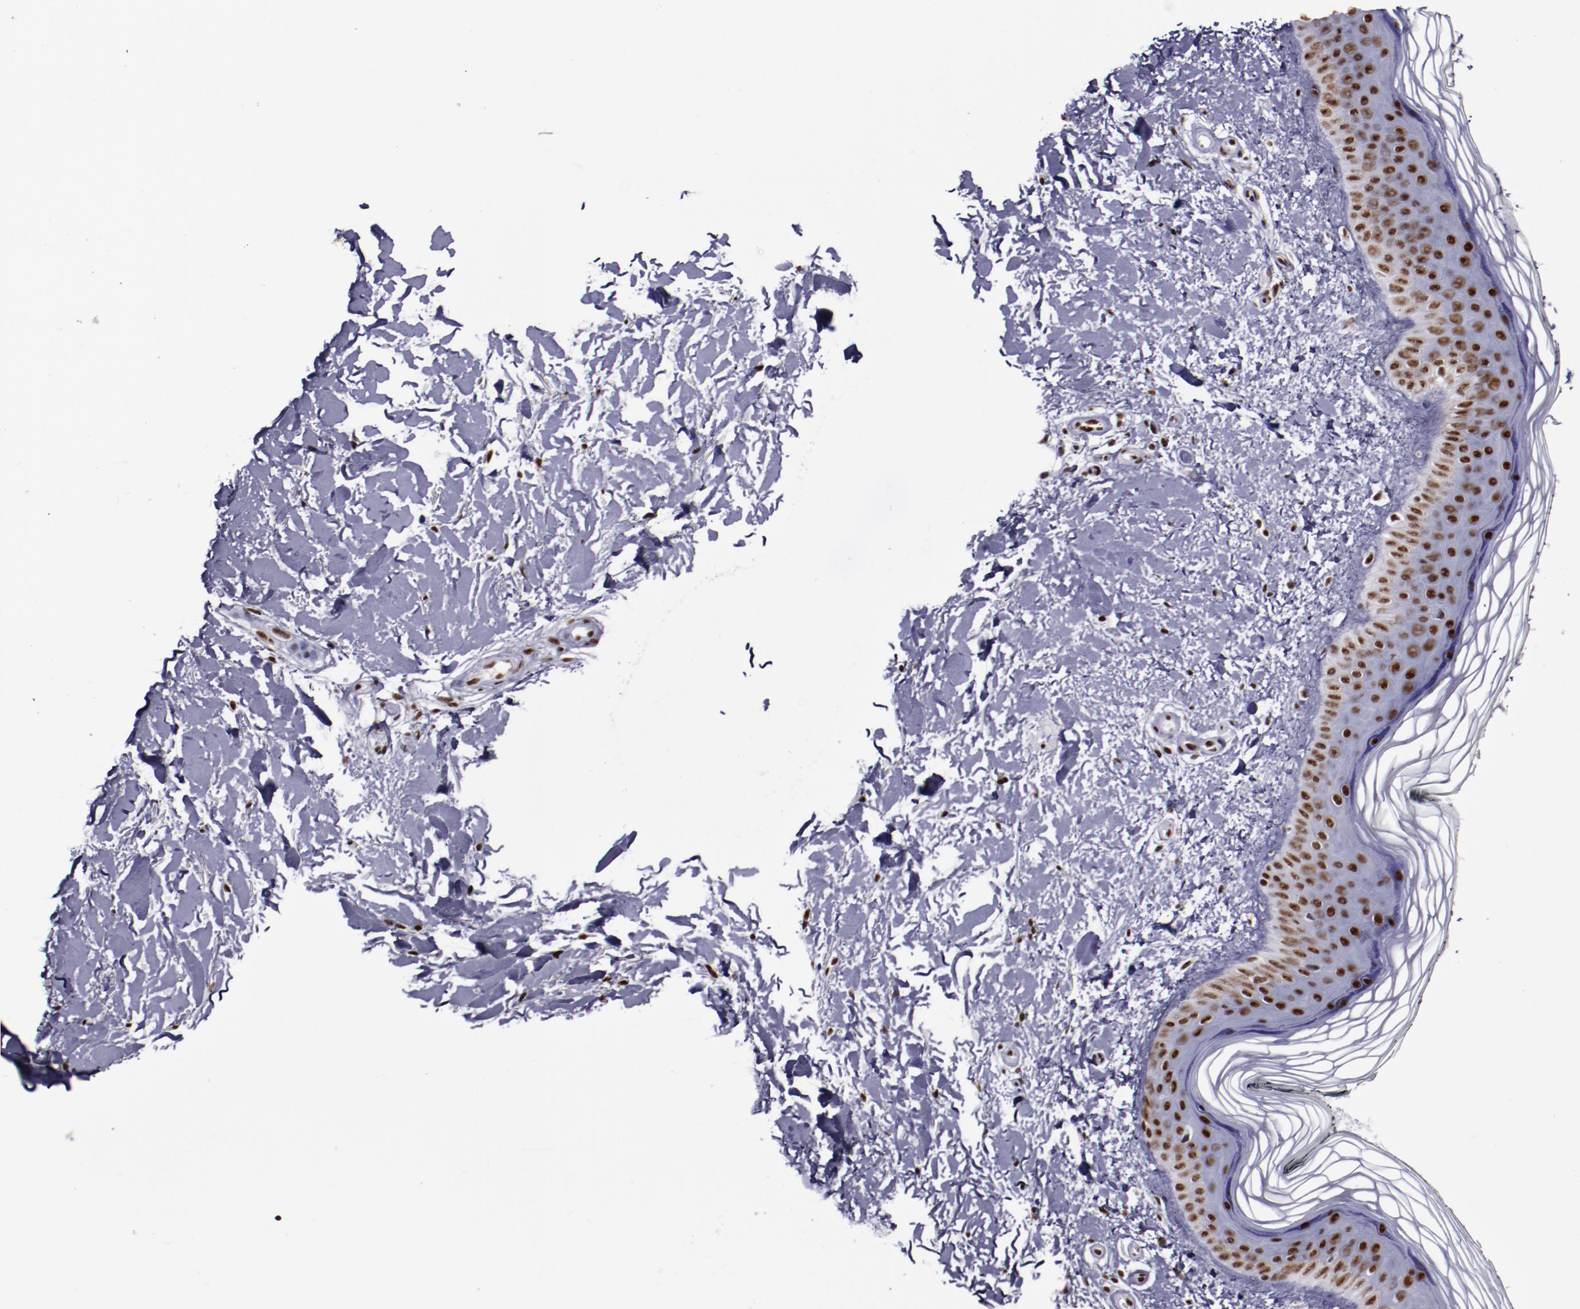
{"staining": {"intensity": "moderate", "quantity": ">75%", "location": "nuclear"}, "tissue": "skin", "cell_type": "Fibroblasts", "image_type": "normal", "snomed": [{"axis": "morphology", "description": "Normal tissue, NOS"}, {"axis": "topography", "description": "Skin"}], "caption": "The image demonstrates staining of unremarkable skin, revealing moderate nuclear protein positivity (brown color) within fibroblasts.", "gene": "PPP4R3A", "patient": {"sex": "female", "age": 19}}